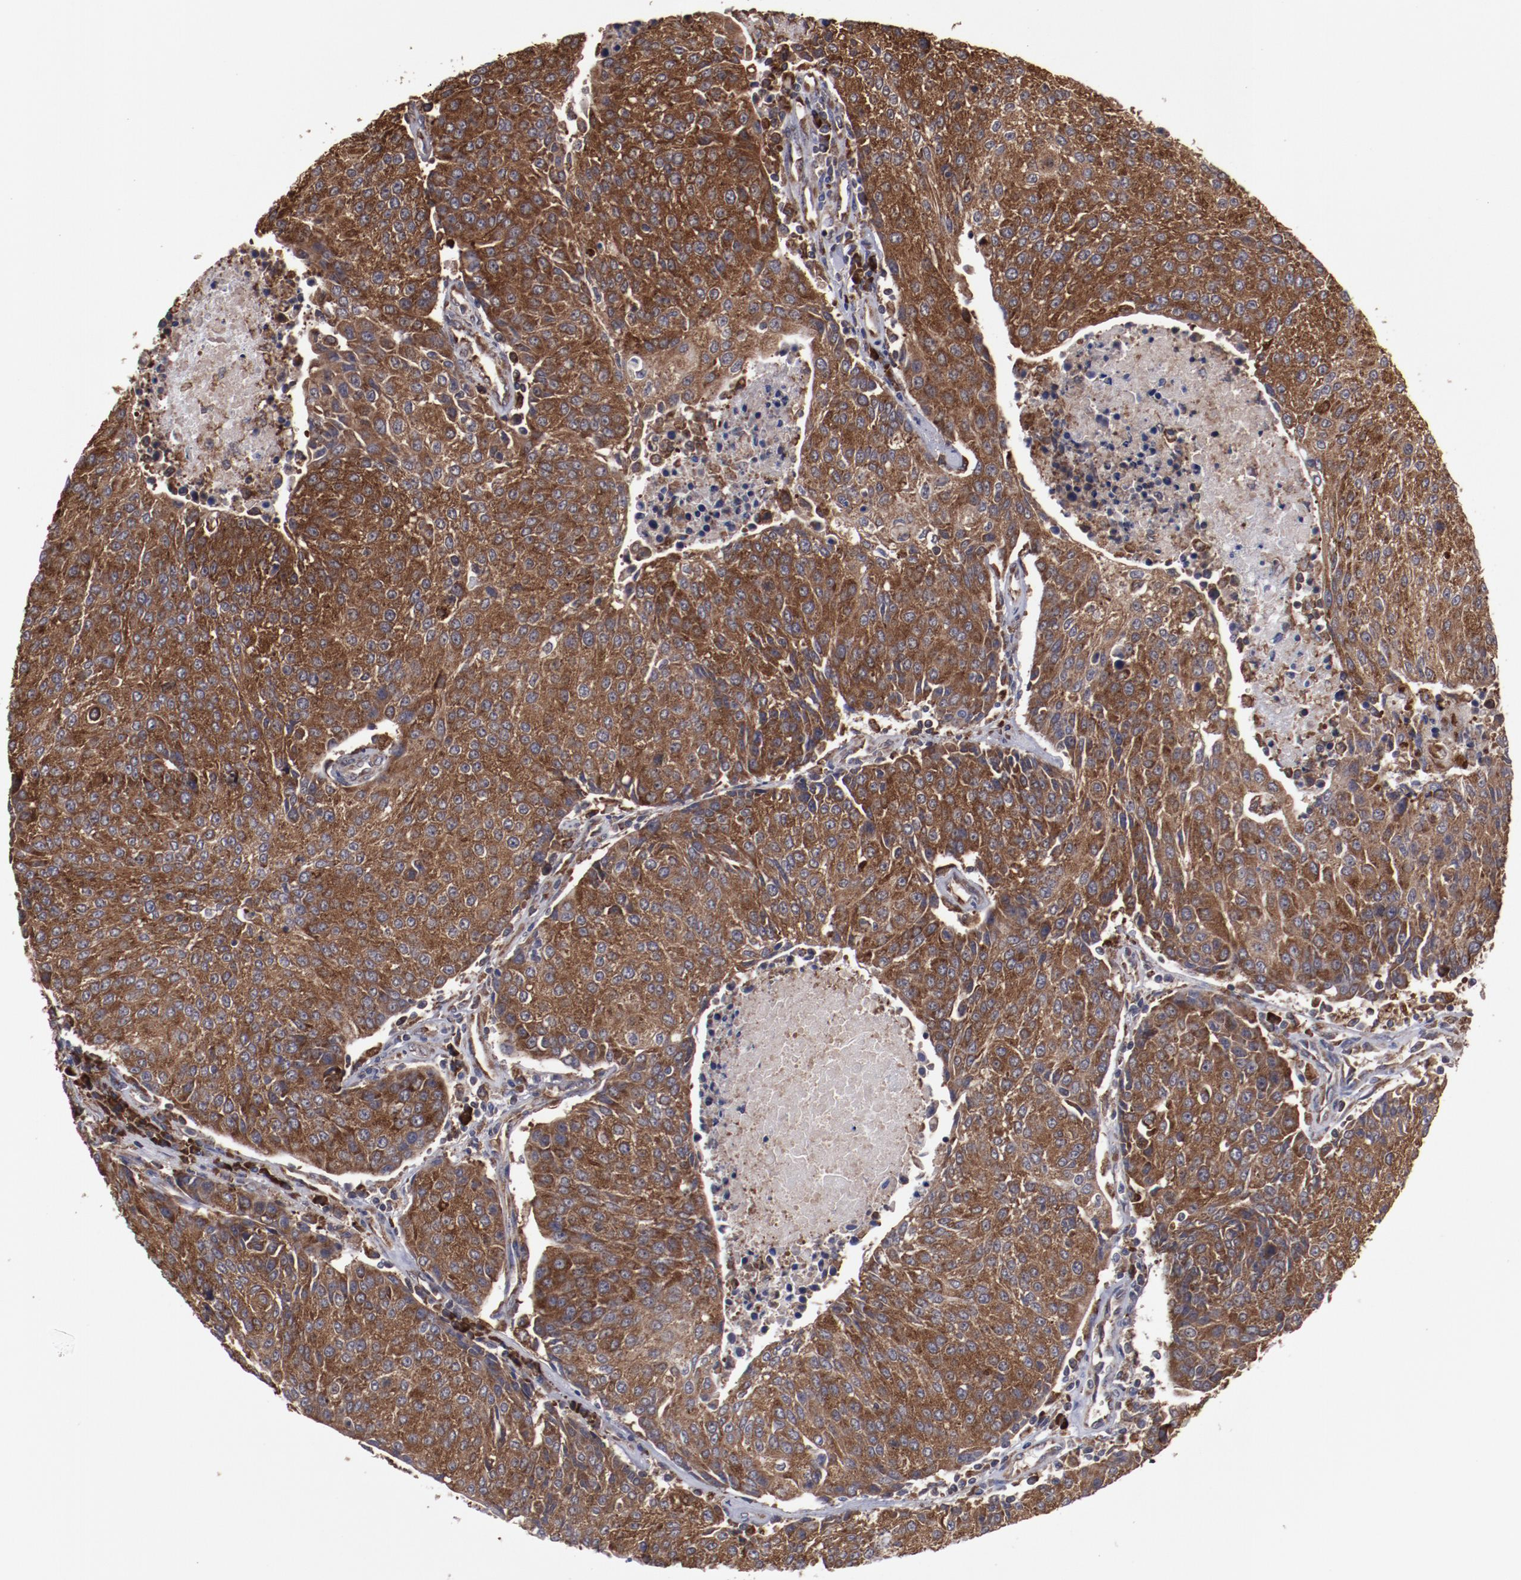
{"staining": {"intensity": "strong", "quantity": ">75%", "location": "cytoplasmic/membranous"}, "tissue": "urothelial cancer", "cell_type": "Tumor cells", "image_type": "cancer", "snomed": [{"axis": "morphology", "description": "Urothelial carcinoma, High grade"}, {"axis": "topography", "description": "Urinary bladder"}], "caption": "Protein positivity by IHC shows strong cytoplasmic/membranous positivity in approximately >75% of tumor cells in urothelial cancer.", "gene": "RPS4Y1", "patient": {"sex": "female", "age": 85}}